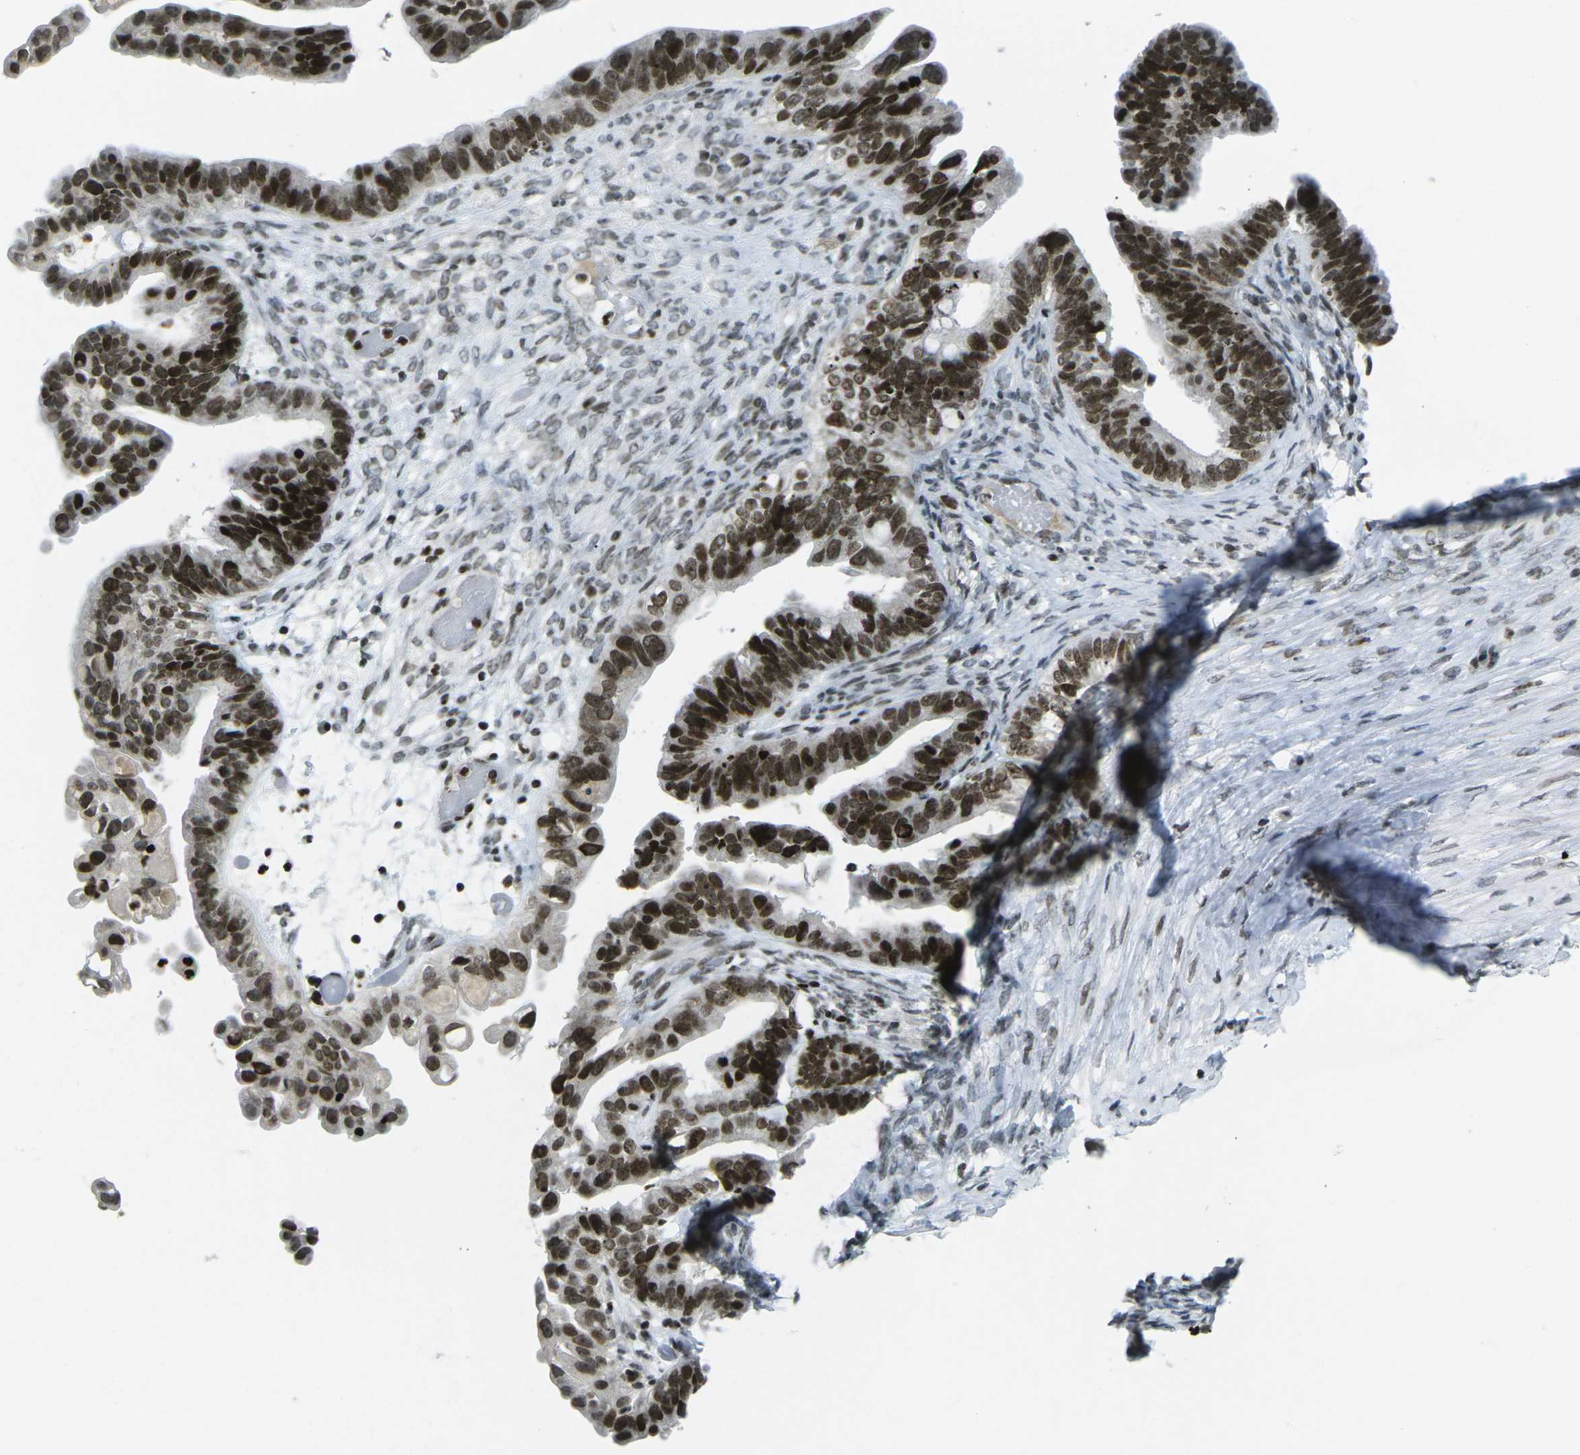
{"staining": {"intensity": "strong", "quantity": ">75%", "location": "nuclear"}, "tissue": "ovarian cancer", "cell_type": "Tumor cells", "image_type": "cancer", "snomed": [{"axis": "morphology", "description": "Cystadenocarcinoma, serous, NOS"}, {"axis": "topography", "description": "Ovary"}], "caption": "Protein staining displays strong nuclear staining in about >75% of tumor cells in ovarian serous cystadenocarcinoma. Immunohistochemistry stains the protein in brown and the nuclei are stained blue.", "gene": "EME1", "patient": {"sex": "female", "age": 56}}